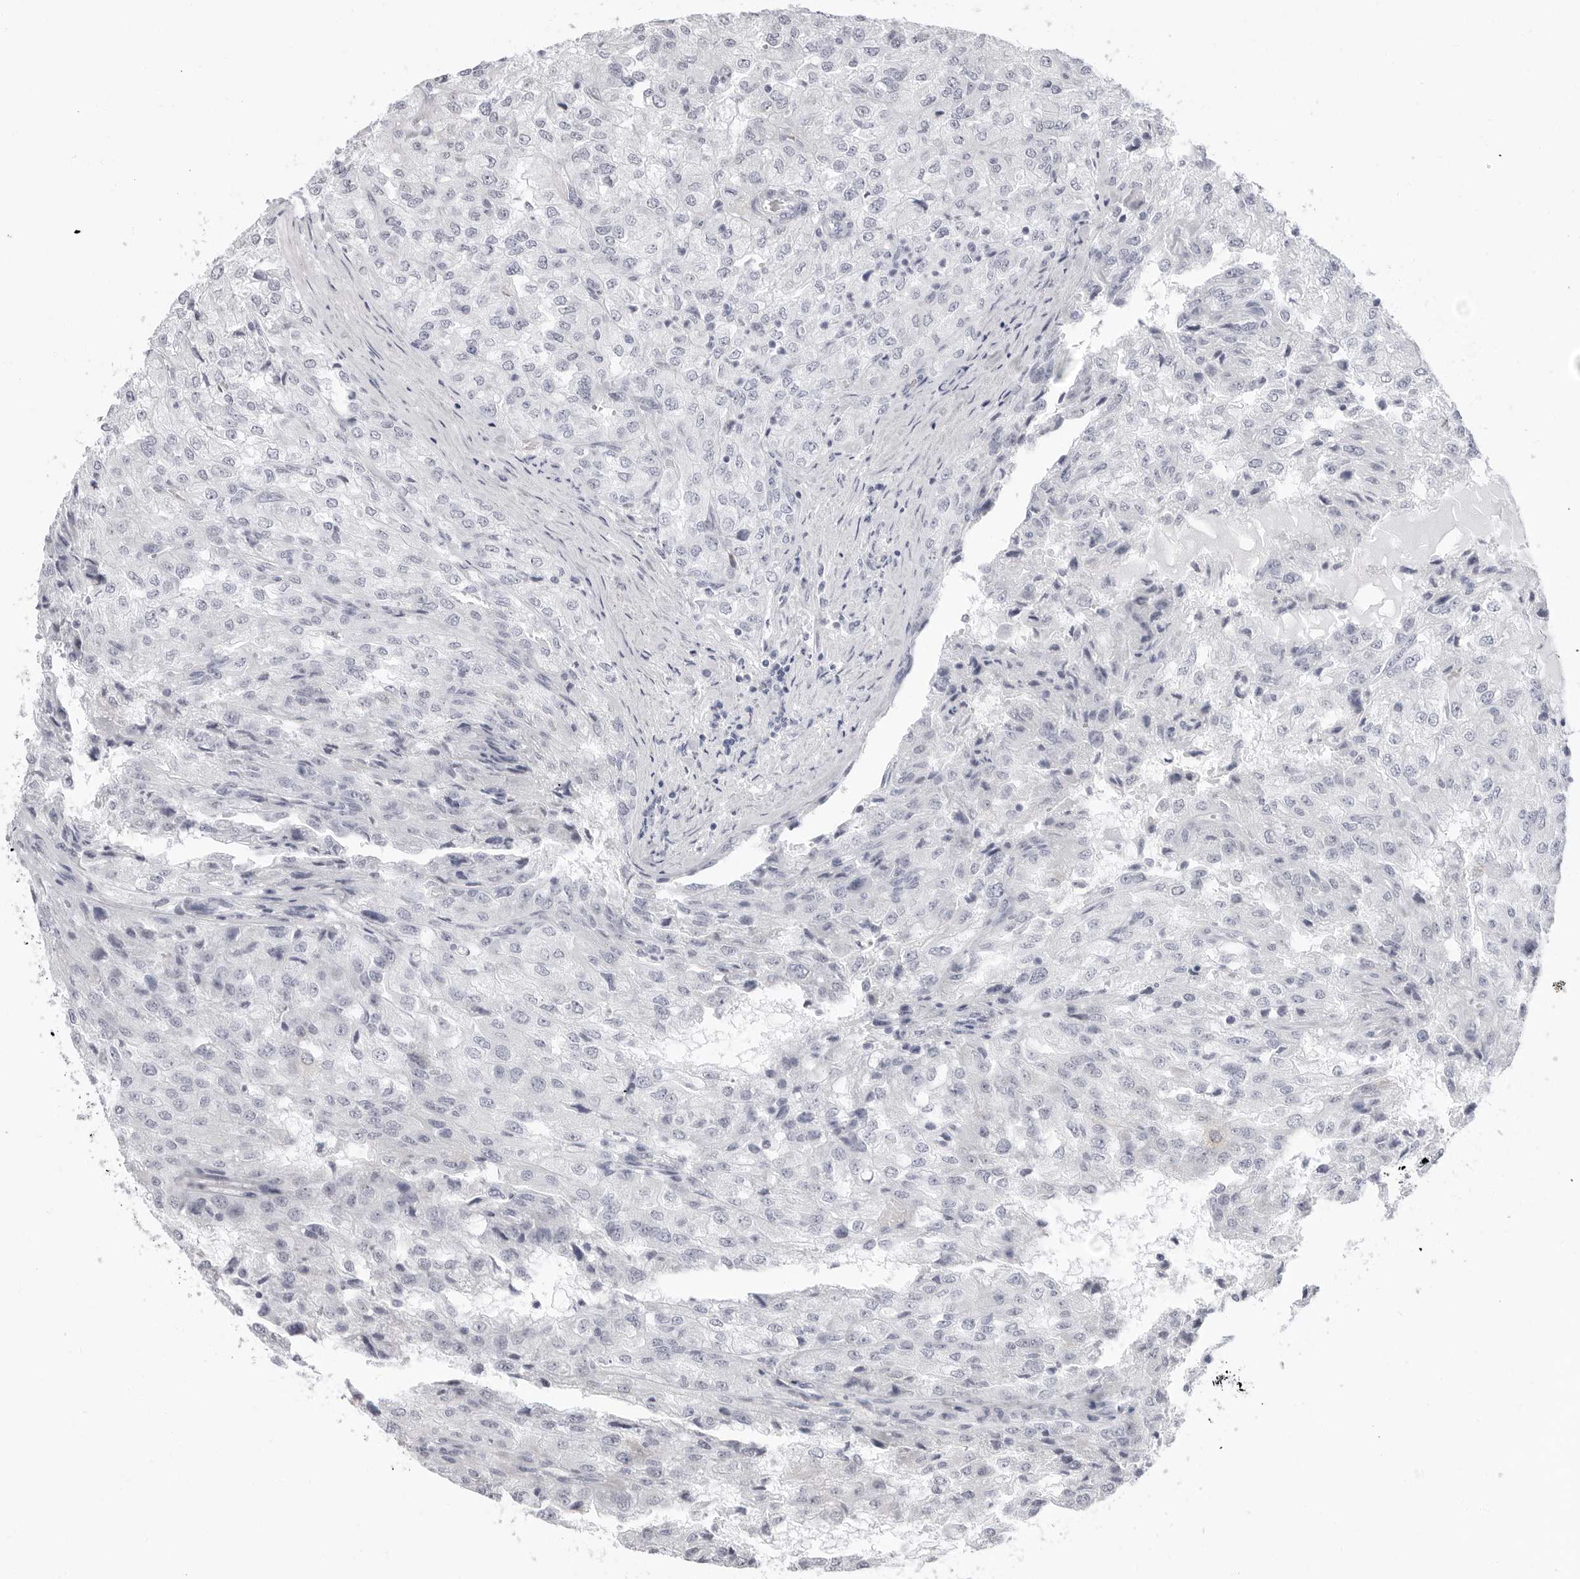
{"staining": {"intensity": "negative", "quantity": "none", "location": "none"}, "tissue": "renal cancer", "cell_type": "Tumor cells", "image_type": "cancer", "snomed": [{"axis": "morphology", "description": "Adenocarcinoma, NOS"}, {"axis": "topography", "description": "Kidney"}], "caption": "Renal cancer (adenocarcinoma) was stained to show a protein in brown. There is no significant staining in tumor cells.", "gene": "ERICH3", "patient": {"sex": "female", "age": 54}}